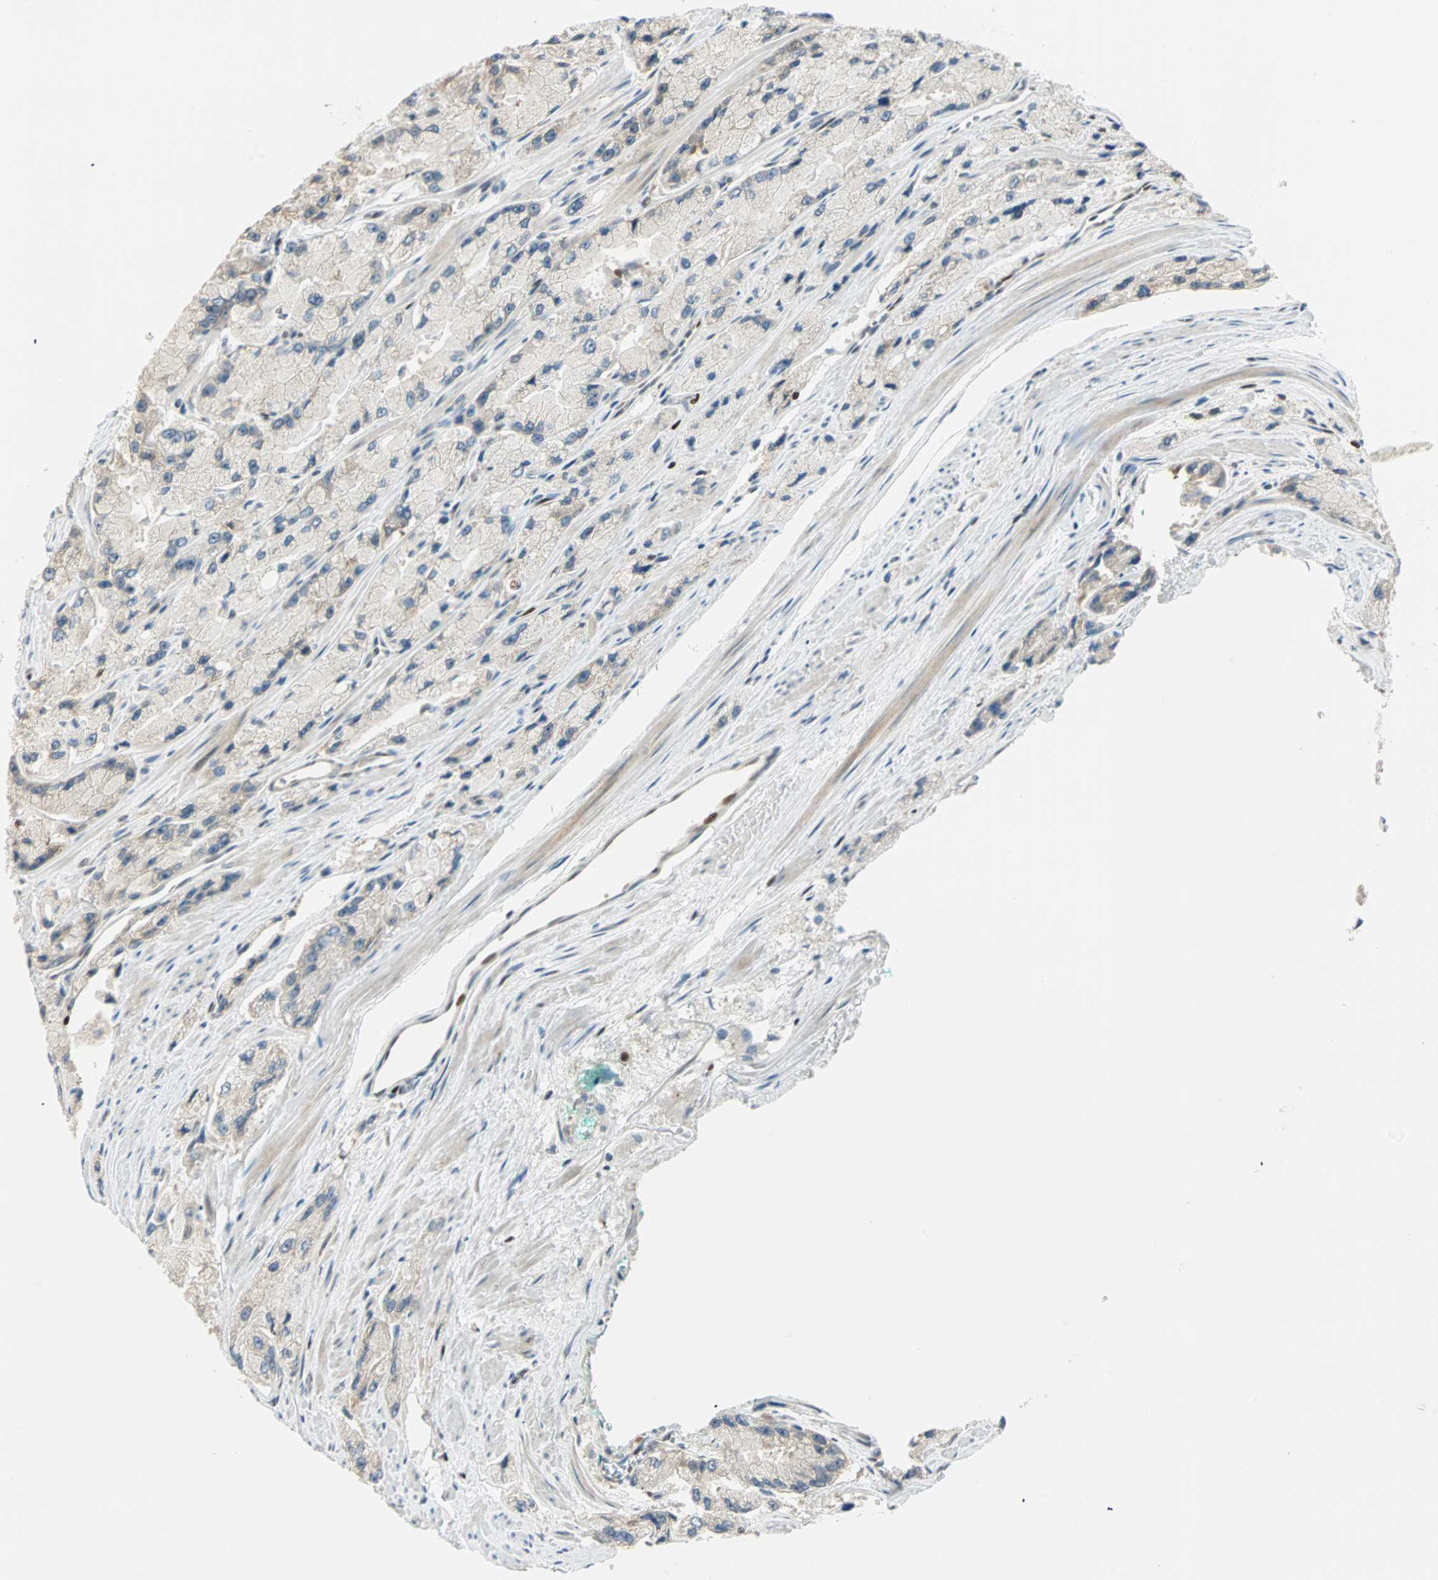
{"staining": {"intensity": "negative", "quantity": "none", "location": "none"}, "tissue": "prostate cancer", "cell_type": "Tumor cells", "image_type": "cancer", "snomed": [{"axis": "morphology", "description": "Adenocarcinoma, High grade"}, {"axis": "topography", "description": "Prostate"}], "caption": "Prostate high-grade adenocarcinoma was stained to show a protein in brown. There is no significant expression in tumor cells.", "gene": "MSX2", "patient": {"sex": "male", "age": 58}}